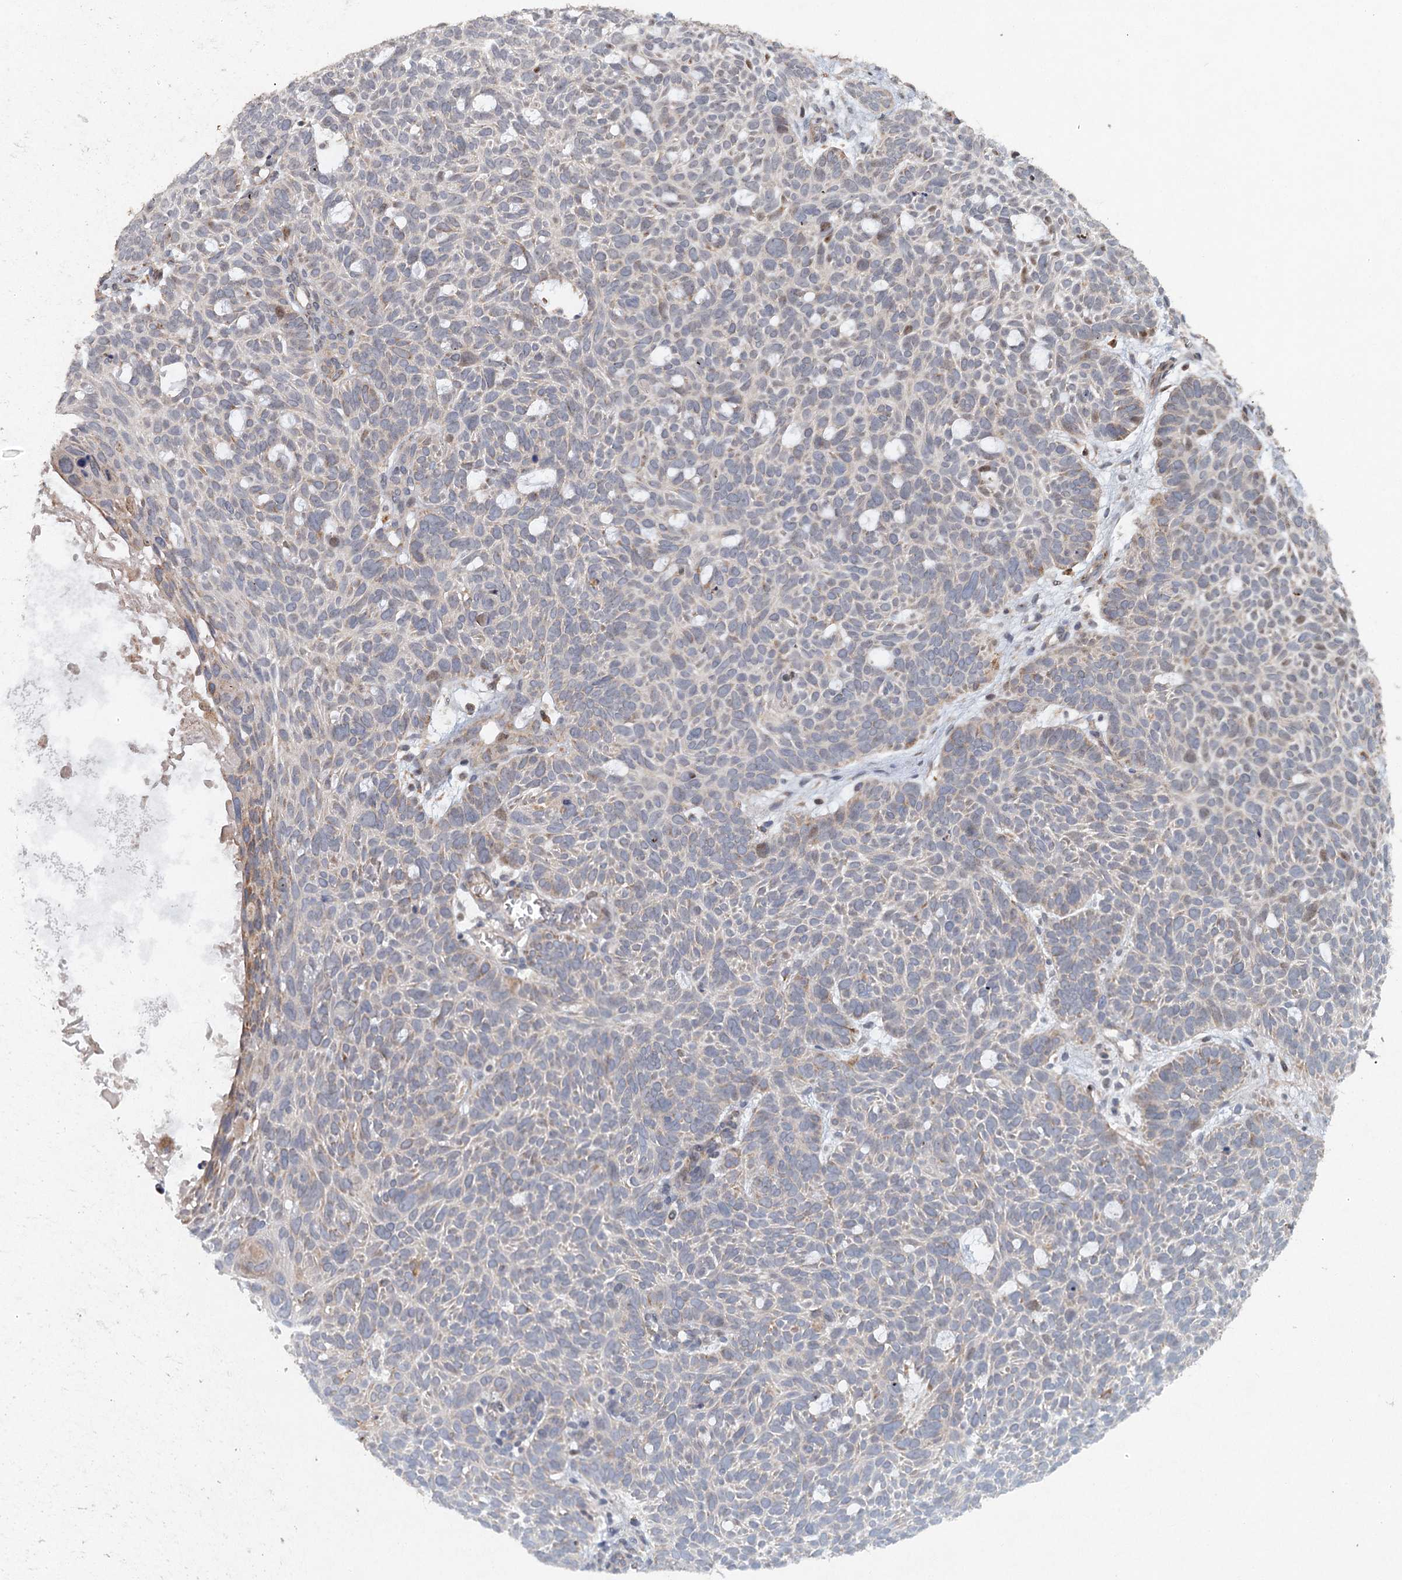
{"staining": {"intensity": "negative", "quantity": "none", "location": "none"}, "tissue": "skin cancer", "cell_type": "Tumor cells", "image_type": "cancer", "snomed": [{"axis": "morphology", "description": "Basal cell carcinoma"}, {"axis": "topography", "description": "Skin"}], "caption": "Tumor cells show no significant protein staining in skin cancer (basal cell carcinoma). The staining is performed using DAB brown chromogen with nuclei counter-stained in using hematoxylin.", "gene": "SRPX2", "patient": {"sex": "male", "age": 69}}